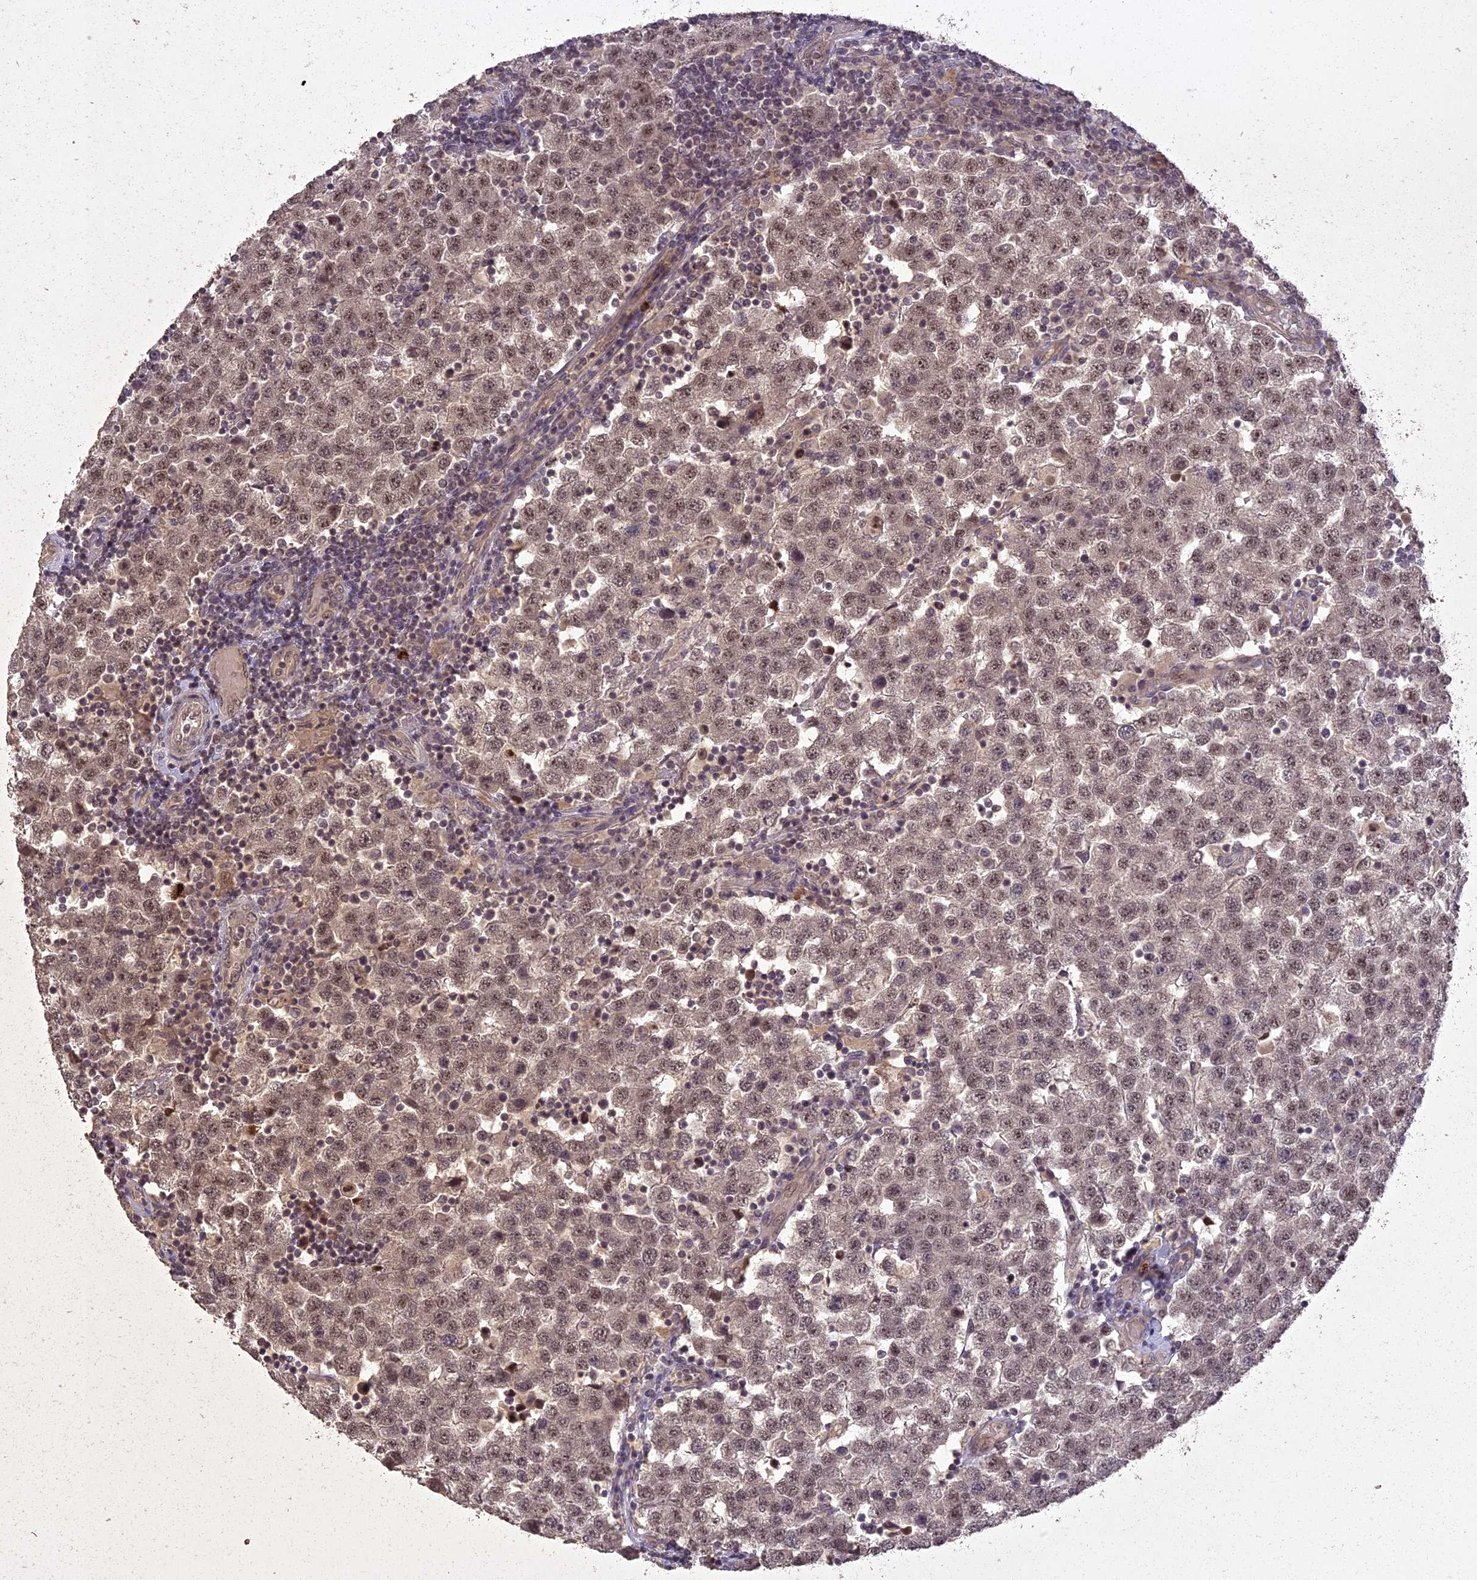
{"staining": {"intensity": "moderate", "quantity": ">75%", "location": "nuclear"}, "tissue": "testis cancer", "cell_type": "Tumor cells", "image_type": "cancer", "snomed": [{"axis": "morphology", "description": "Seminoma, NOS"}, {"axis": "topography", "description": "Testis"}], "caption": "This micrograph displays testis cancer stained with IHC to label a protein in brown. The nuclear of tumor cells show moderate positivity for the protein. Nuclei are counter-stained blue.", "gene": "LIN37", "patient": {"sex": "male", "age": 34}}